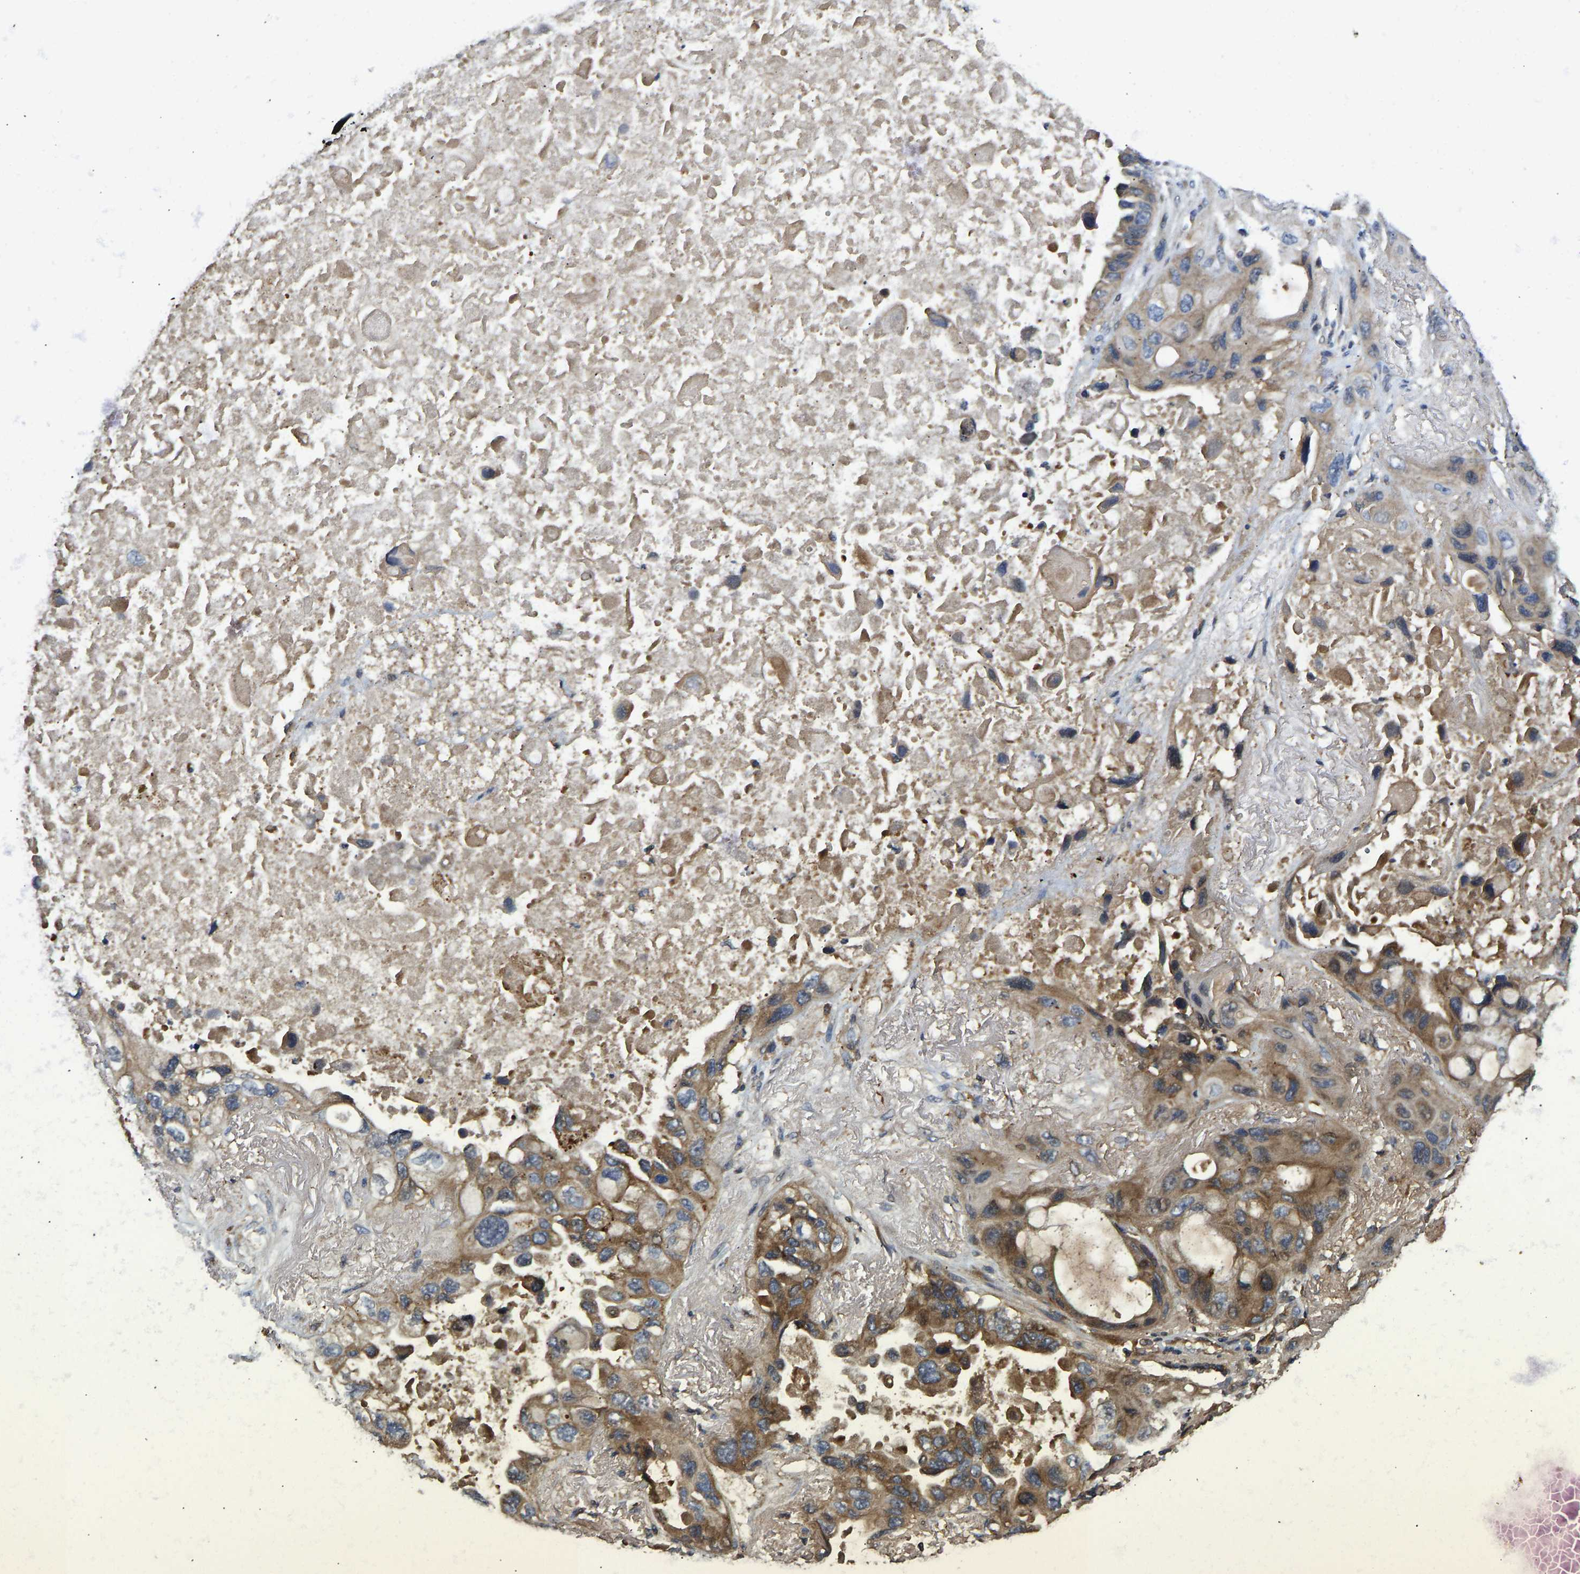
{"staining": {"intensity": "moderate", "quantity": ">75%", "location": "cytoplasmic/membranous"}, "tissue": "lung cancer", "cell_type": "Tumor cells", "image_type": "cancer", "snomed": [{"axis": "morphology", "description": "Squamous cell carcinoma, NOS"}, {"axis": "topography", "description": "Lung"}], "caption": "This histopathology image reveals immunohistochemistry (IHC) staining of lung cancer (squamous cell carcinoma), with medium moderate cytoplasmic/membranous staining in about >75% of tumor cells.", "gene": "VCPKMT", "patient": {"sex": "female", "age": 73}}